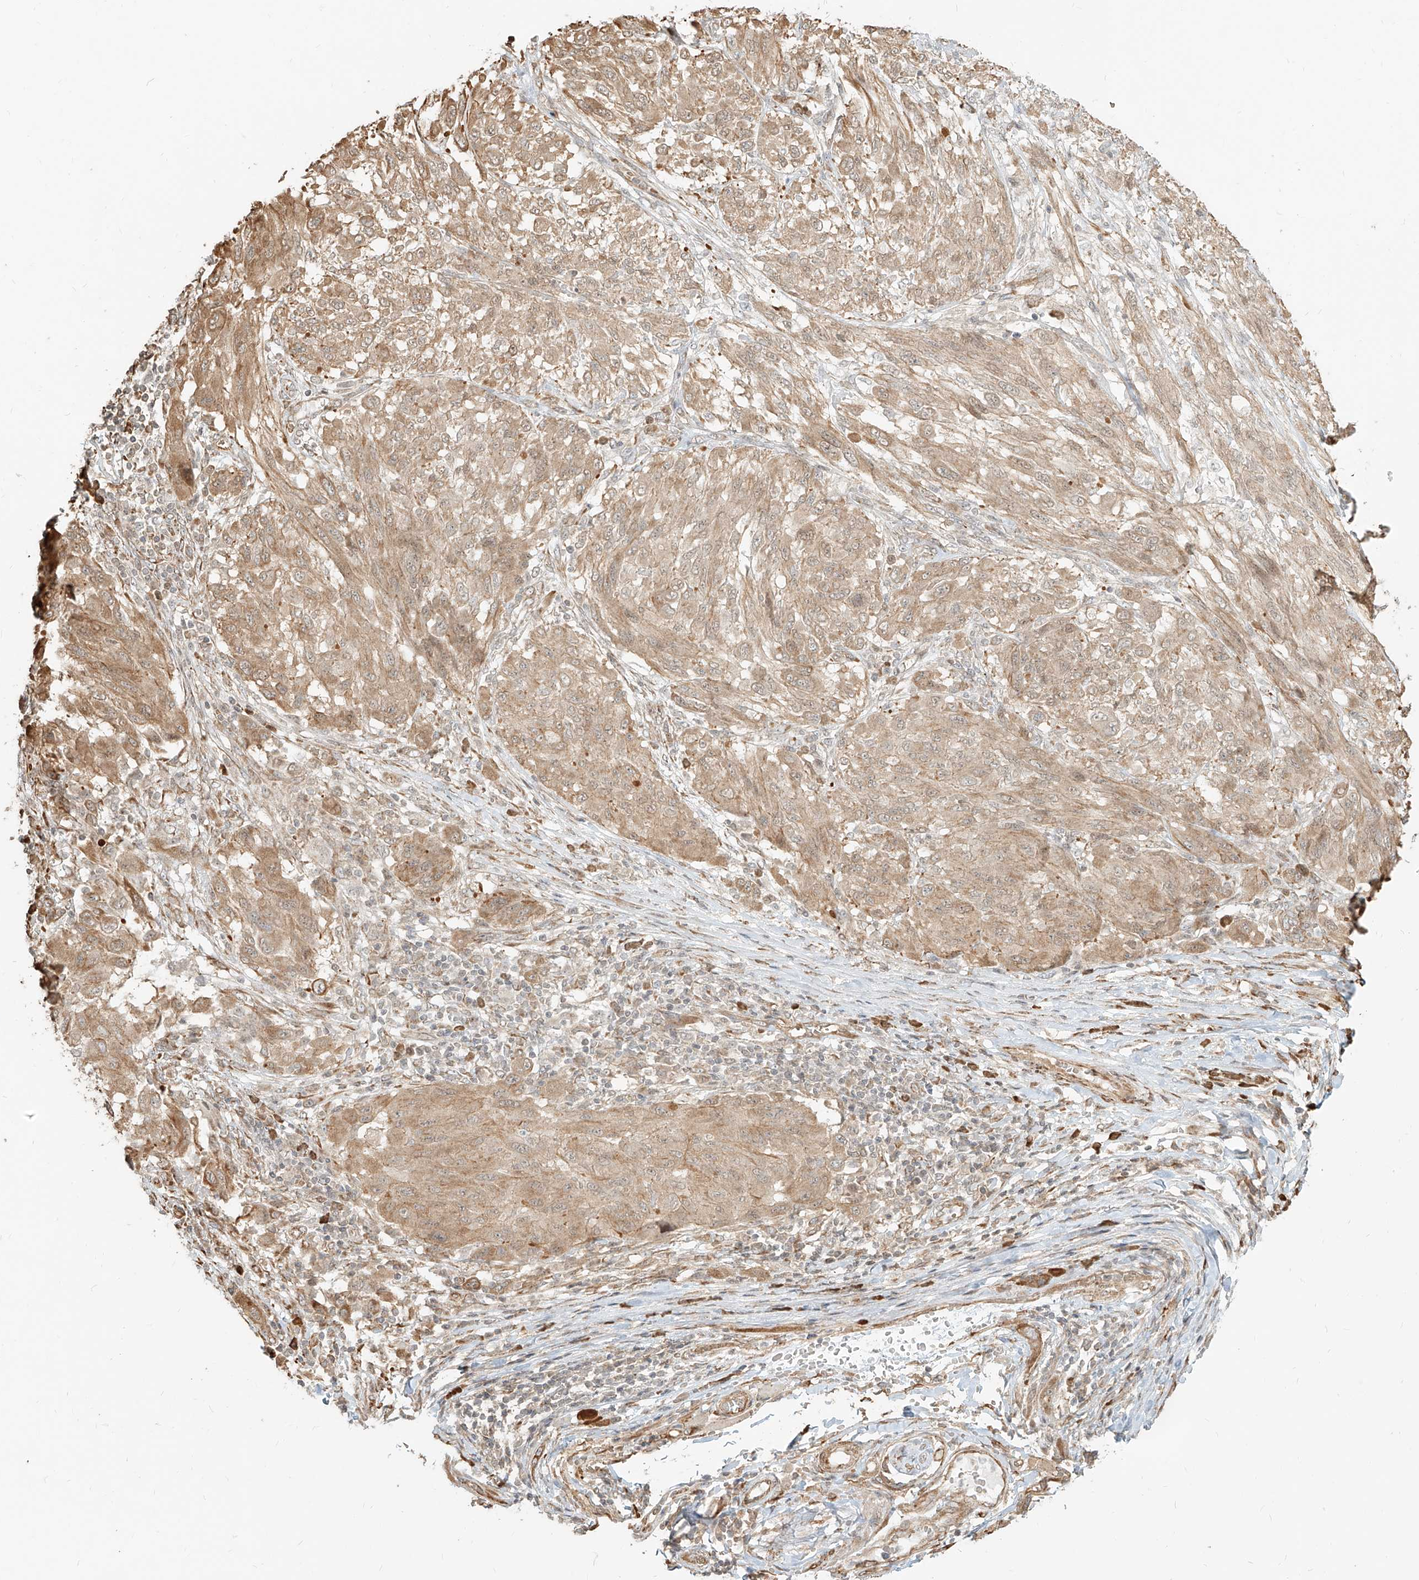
{"staining": {"intensity": "moderate", "quantity": "25%-75%", "location": "cytoplasmic/membranous"}, "tissue": "melanoma", "cell_type": "Tumor cells", "image_type": "cancer", "snomed": [{"axis": "morphology", "description": "Malignant melanoma, NOS"}, {"axis": "topography", "description": "Skin"}], "caption": "The immunohistochemical stain highlights moderate cytoplasmic/membranous expression in tumor cells of melanoma tissue. The protein is shown in brown color, while the nuclei are stained blue.", "gene": "UBE2K", "patient": {"sex": "female", "age": 91}}